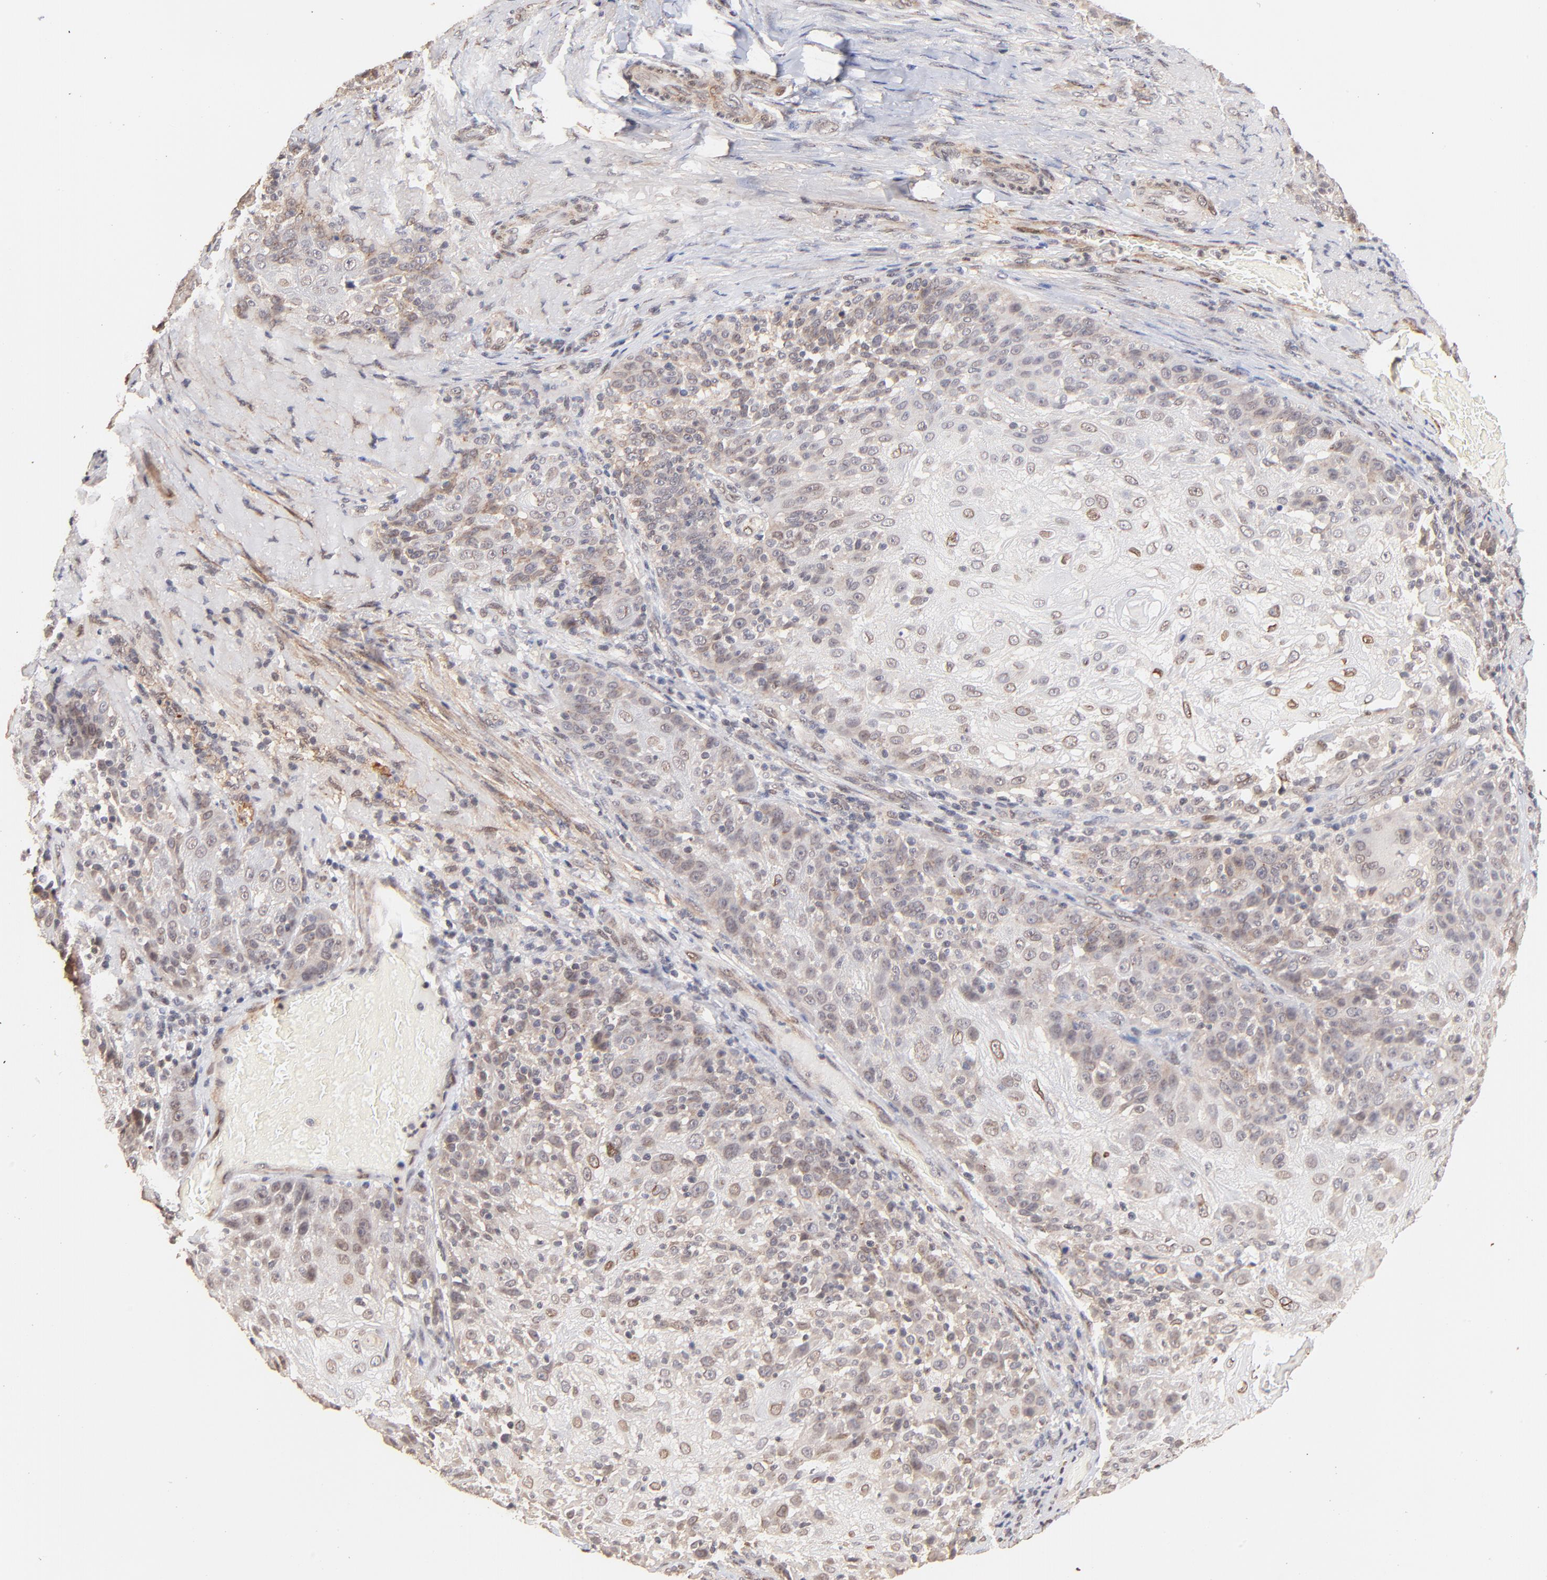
{"staining": {"intensity": "weak", "quantity": "25%-75%", "location": "cytoplasmic/membranous,nuclear"}, "tissue": "skin cancer", "cell_type": "Tumor cells", "image_type": "cancer", "snomed": [{"axis": "morphology", "description": "Normal tissue, NOS"}, {"axis": "morphology", "description": "Squamous cell carcinoma, NOS"}, {"axis": "topography", "description": "Skin"}], "caption": "Protein analysis of skin cancer tissue reveals weak cytoplasmic/membranous and nuclear expression in about 25%-75% of tumor cells.", "gene": "ZFP92", "patient": {"sex": "female", "age": 83}}